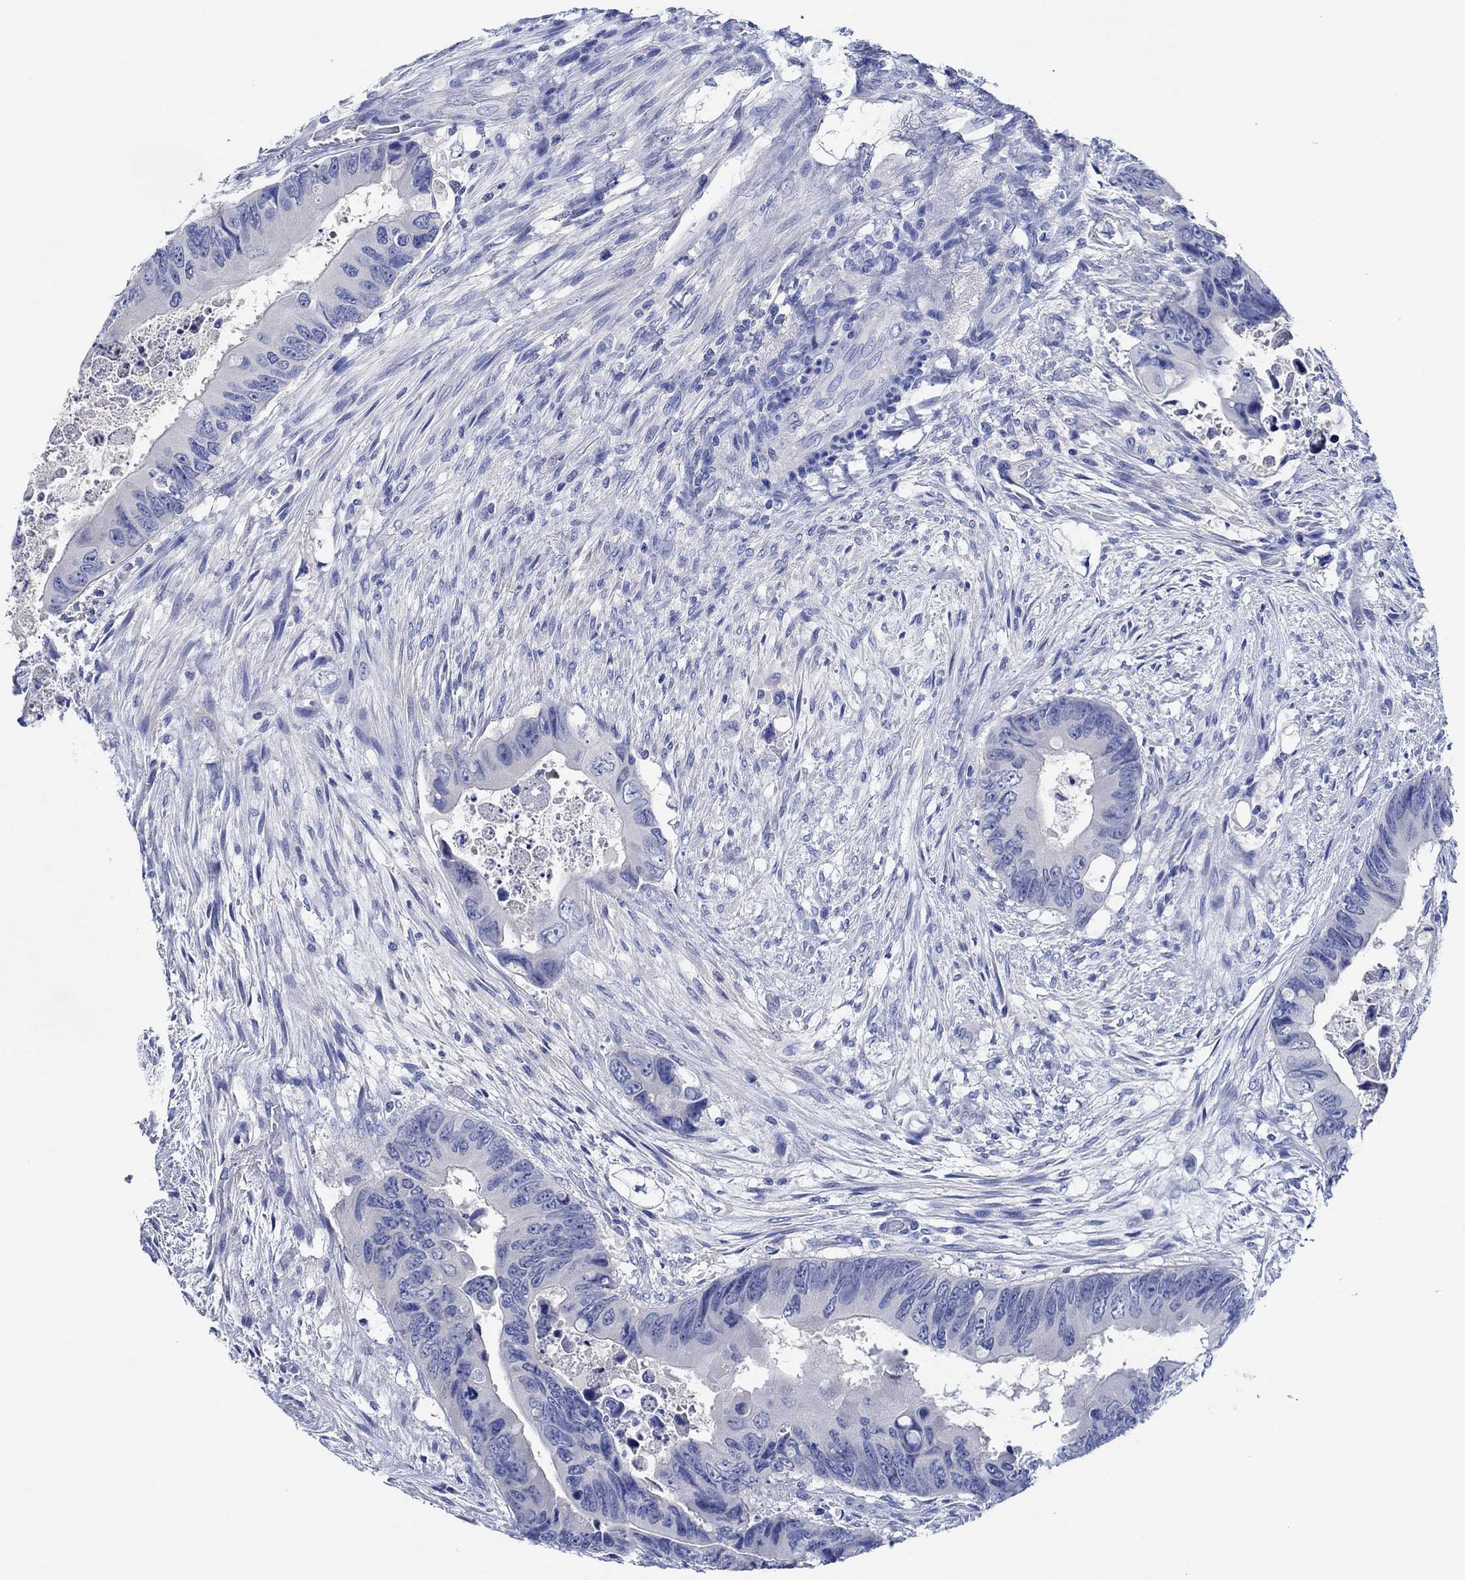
{"staining": {"intensity": "negative", "quantity": "none", "location": "none"}, "tissue": "colorectal cancer", "cell_type": "Tumor cells", "image_type": "cancer", "snomed": [{"axis": "morphology", "description": "Adenocarcinoma, NOS"}, {"axis": "topography", "description": "Rectum"}], "caption": "Immunohistochemistry micrograph of neoplastic tissue: colorectal cancer stained with DAB reveals no significant protein positivity in tumor cells. (Stains: DAB (3,3'-diaminobenzidine) IHC with hematoxylin counter stain, Microscopy: brightfield microscopy at high magnification).", "gene": "CPNE6", "patient": {"sex": "male", "age": 63}}